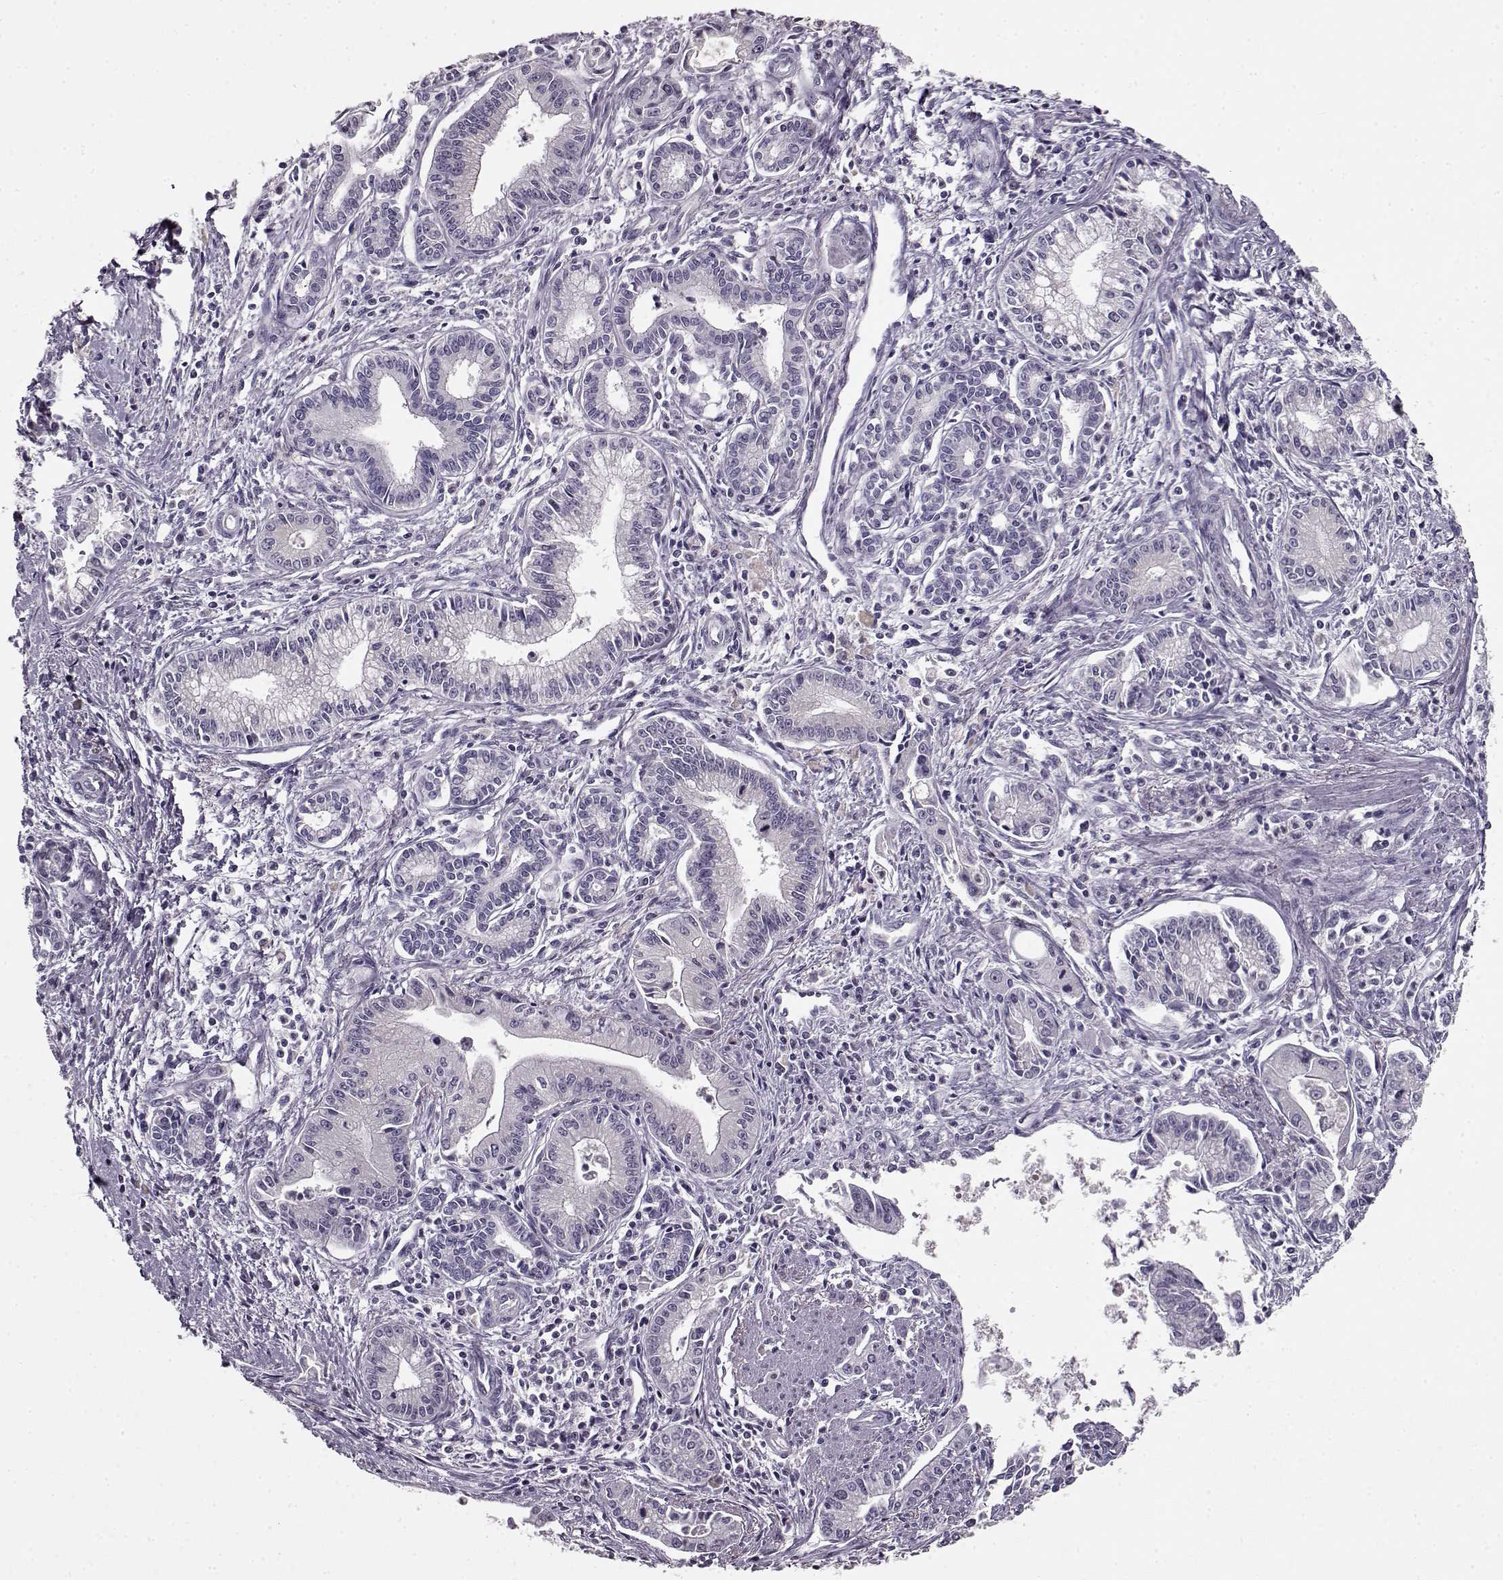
{"staining": {"intensity": "negative", "quantity": "none", "location": "none"}, "tissue": "pancreatic cancer", "cell_type": "Tumor cells", "image_type": "cancer", "snomed": [{"axis": "morphology", "description": "Adenocarcinoma, NOS"}, {"axis": "topography", "description": "Pancreas"}], "caption": "Tumor cells are negative for protein expression in human pancreatic cancer (adenocarcinoma).", "gene": "RP1L1", "patient": {"sex": "female", "age": 65}}